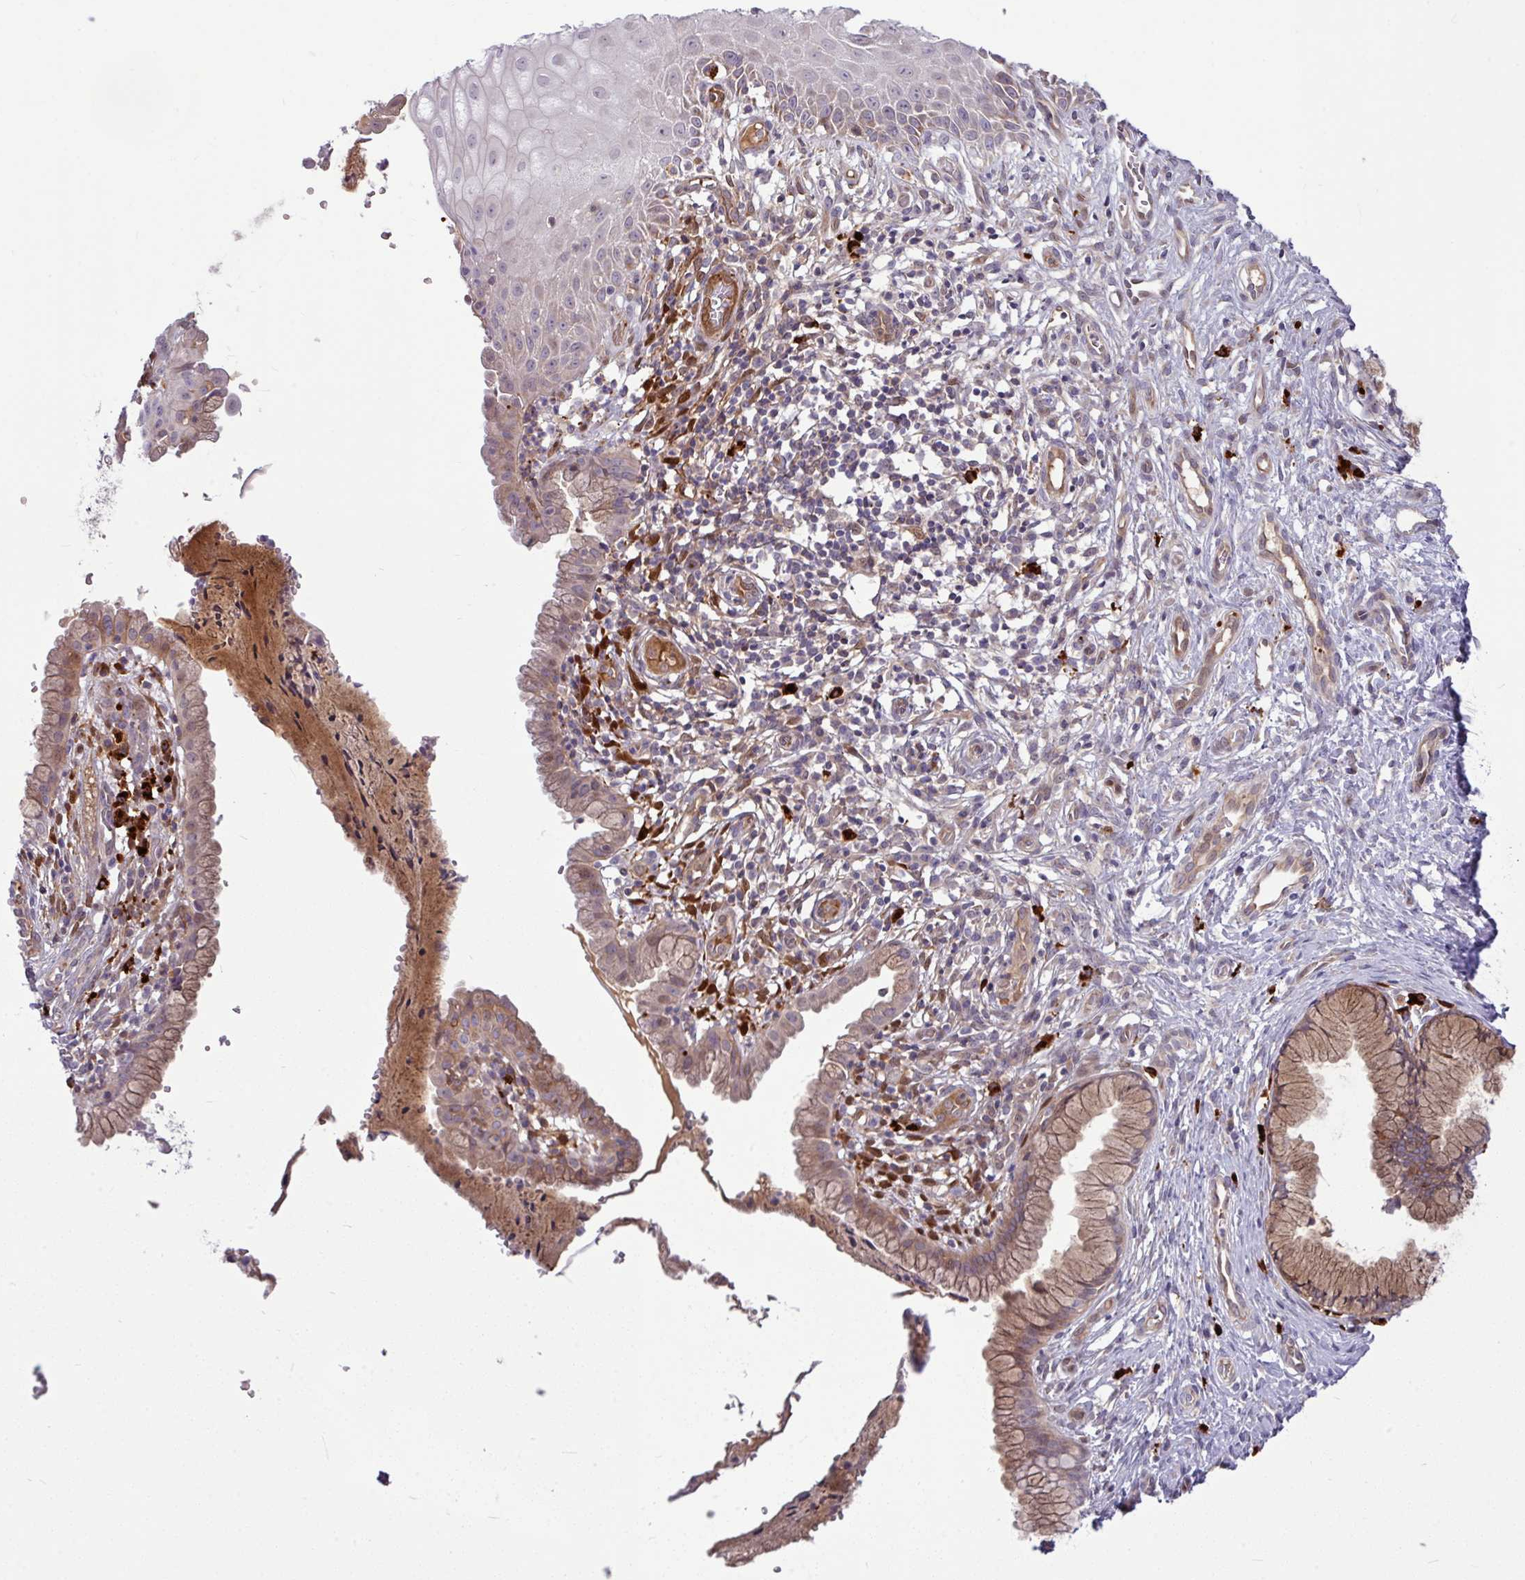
{"staining": {"intensity": "moderate", "quantity": "25%-75%", "location": "cytoplasmic/membranous"}, "tissue": "cervix", "cell_type": "Glandular cells", "image_type": "normal", "snomed": [{"axis": "morphology", "description": "Normal tissue, NOS"}, {"axis": "topography", "description": "Cervix"}], "caption": "High-magnification brightfield microscopy of normal cervix stained with DAB (brown) and counterstained with hematoxylin (blue). glandular cells exhibit moderate cytoplasmic/membranous staining is seen in about25%-75% of cells.", "gene": "B4GALNT4", "patient": {"sex": "female", "age": 36}}